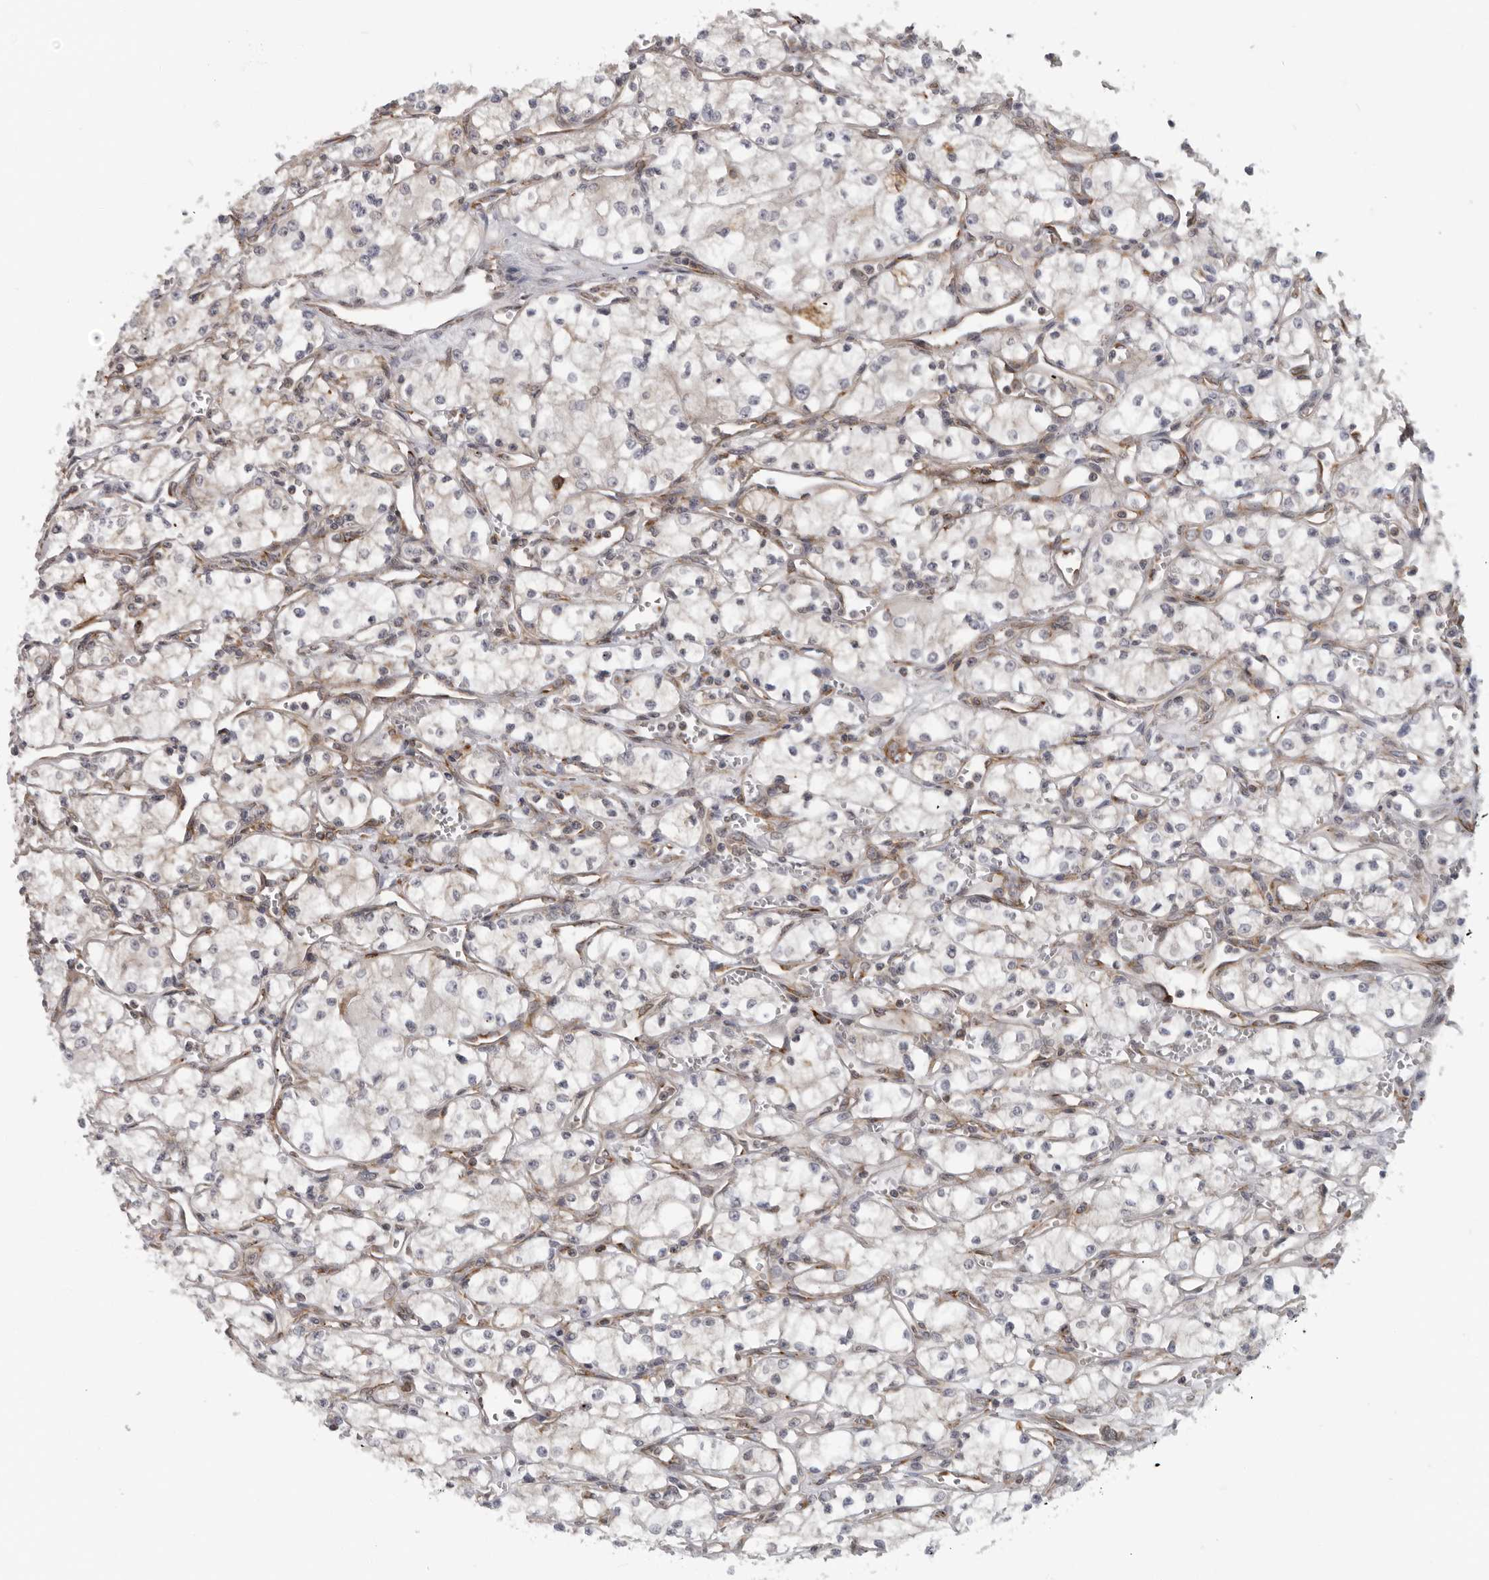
{"staining": {"intensity": "negative", "quantity": "none", "location": "none"}, "tissue": "renal cancer", "cell_type": "Tumor cells", "image_type": "cancer", "snomed": [{"axis": "morphology", "description": "Adenocarcinoma, NOS"}, {"axis": "topography", "description": "Kidney"}], "caption": "High magnification brightfield microscopy of renal adenocarcinoma stained with DAB (3,3'-diaminobenzidine) (brown) and counterstained with hematoxylin (blue): tumor cells show no significant expression. (DAB (3,3'-diaminobenzidine) immunohistochemistry (IHC) with hematoxylin counter stain).", "gene": "ALPK2", "patient": {"sex": "male", "age": 59}}